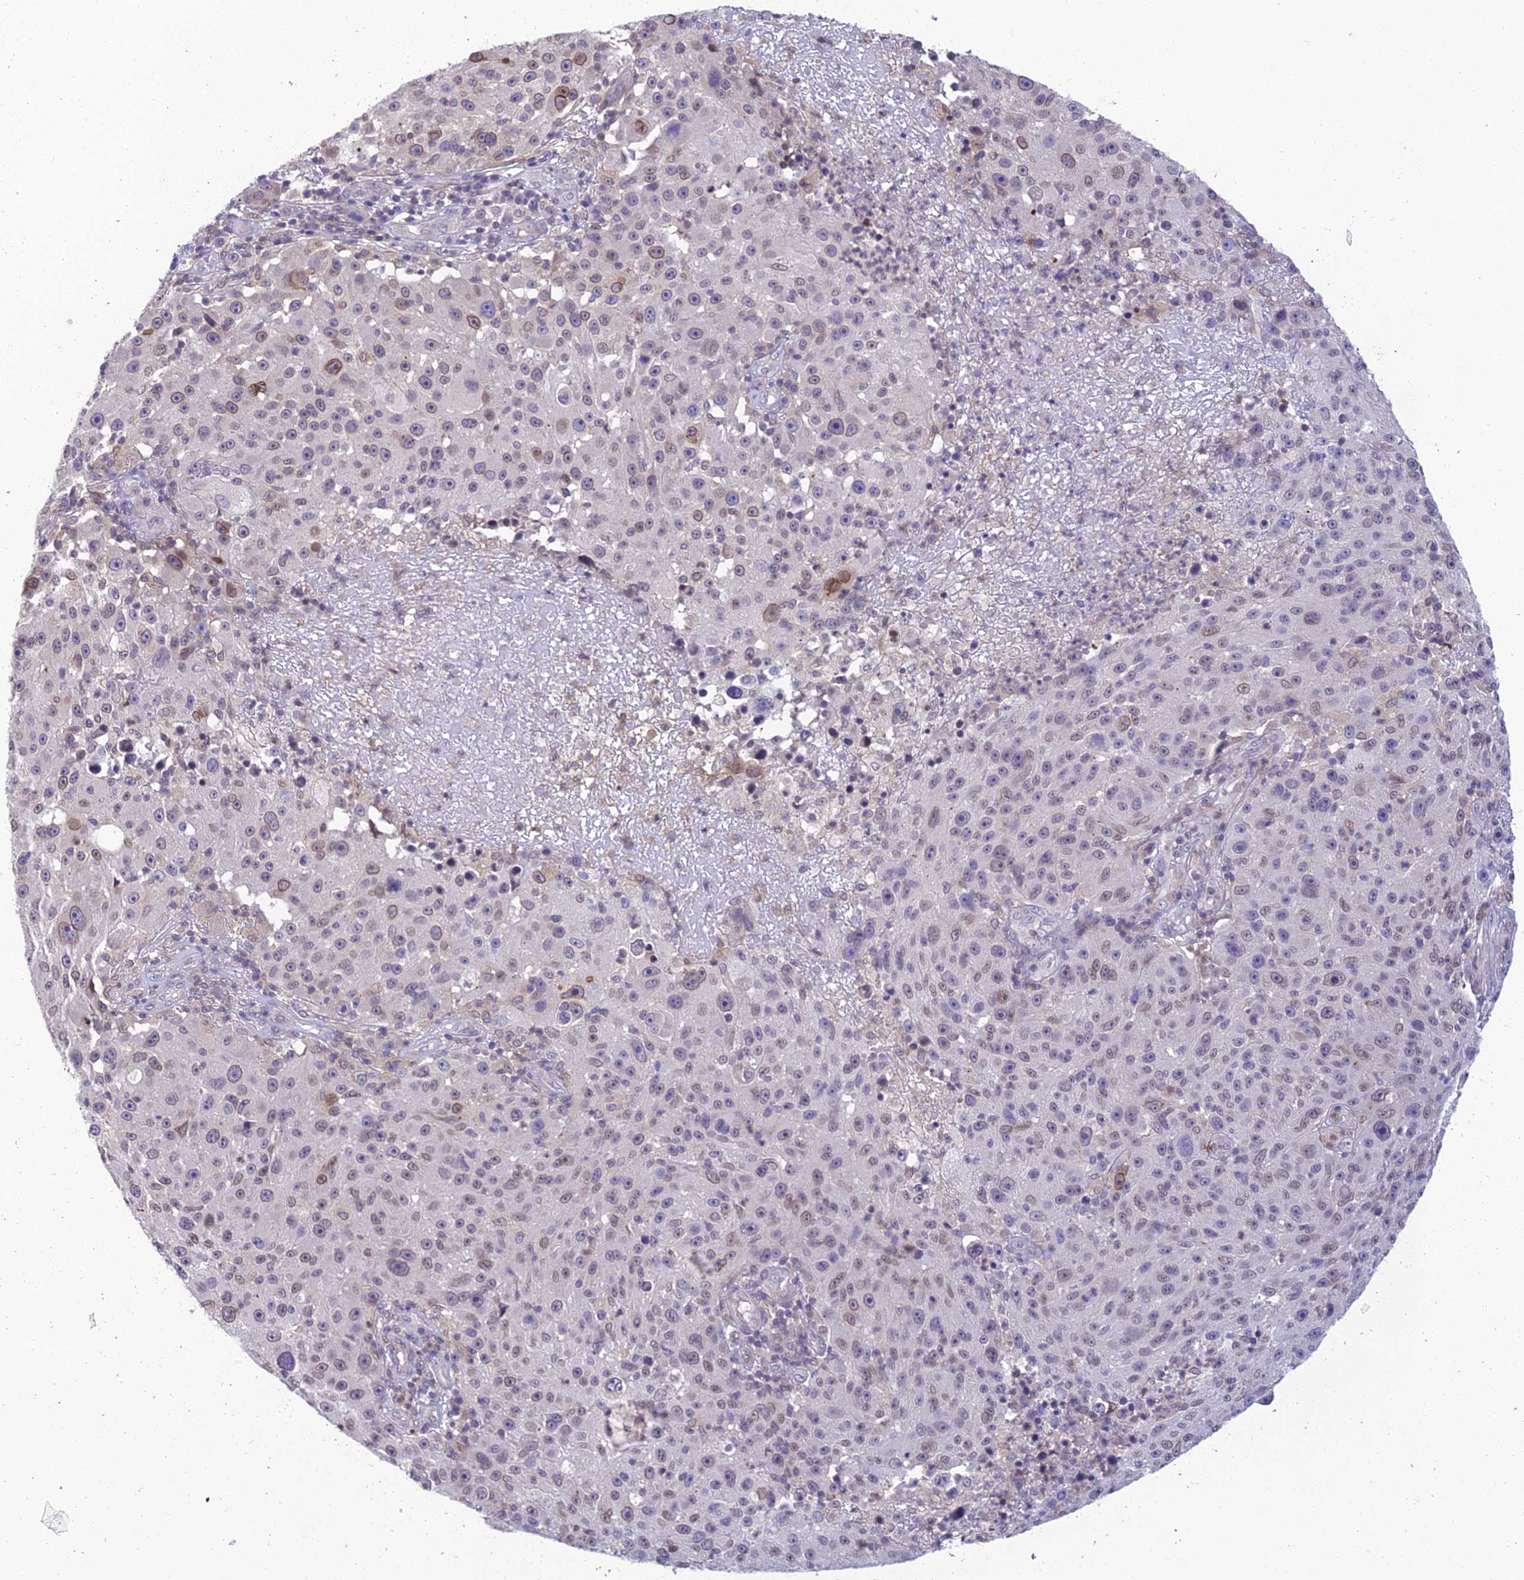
{"staining": {"intensity": "weak", "quantity": "<25%", "location": "cytoplasmic/membranous,nuclear"}, "tissue": "melanoma", "cell_type": "Tumor cells", "image_type": "cancer", "snomed": [{"axis": "morphology", "description": "Malignant melanoma, NOS"}, {"axis": "topography", "description": "Skin"}], "caption": "IHC micrograph of neoplastic tissue: human melanoma stained with DAB displays no significant protein staining in tumor cells.", "gene": "BMT2", "patient": {"sex": "male", "age": 53}}